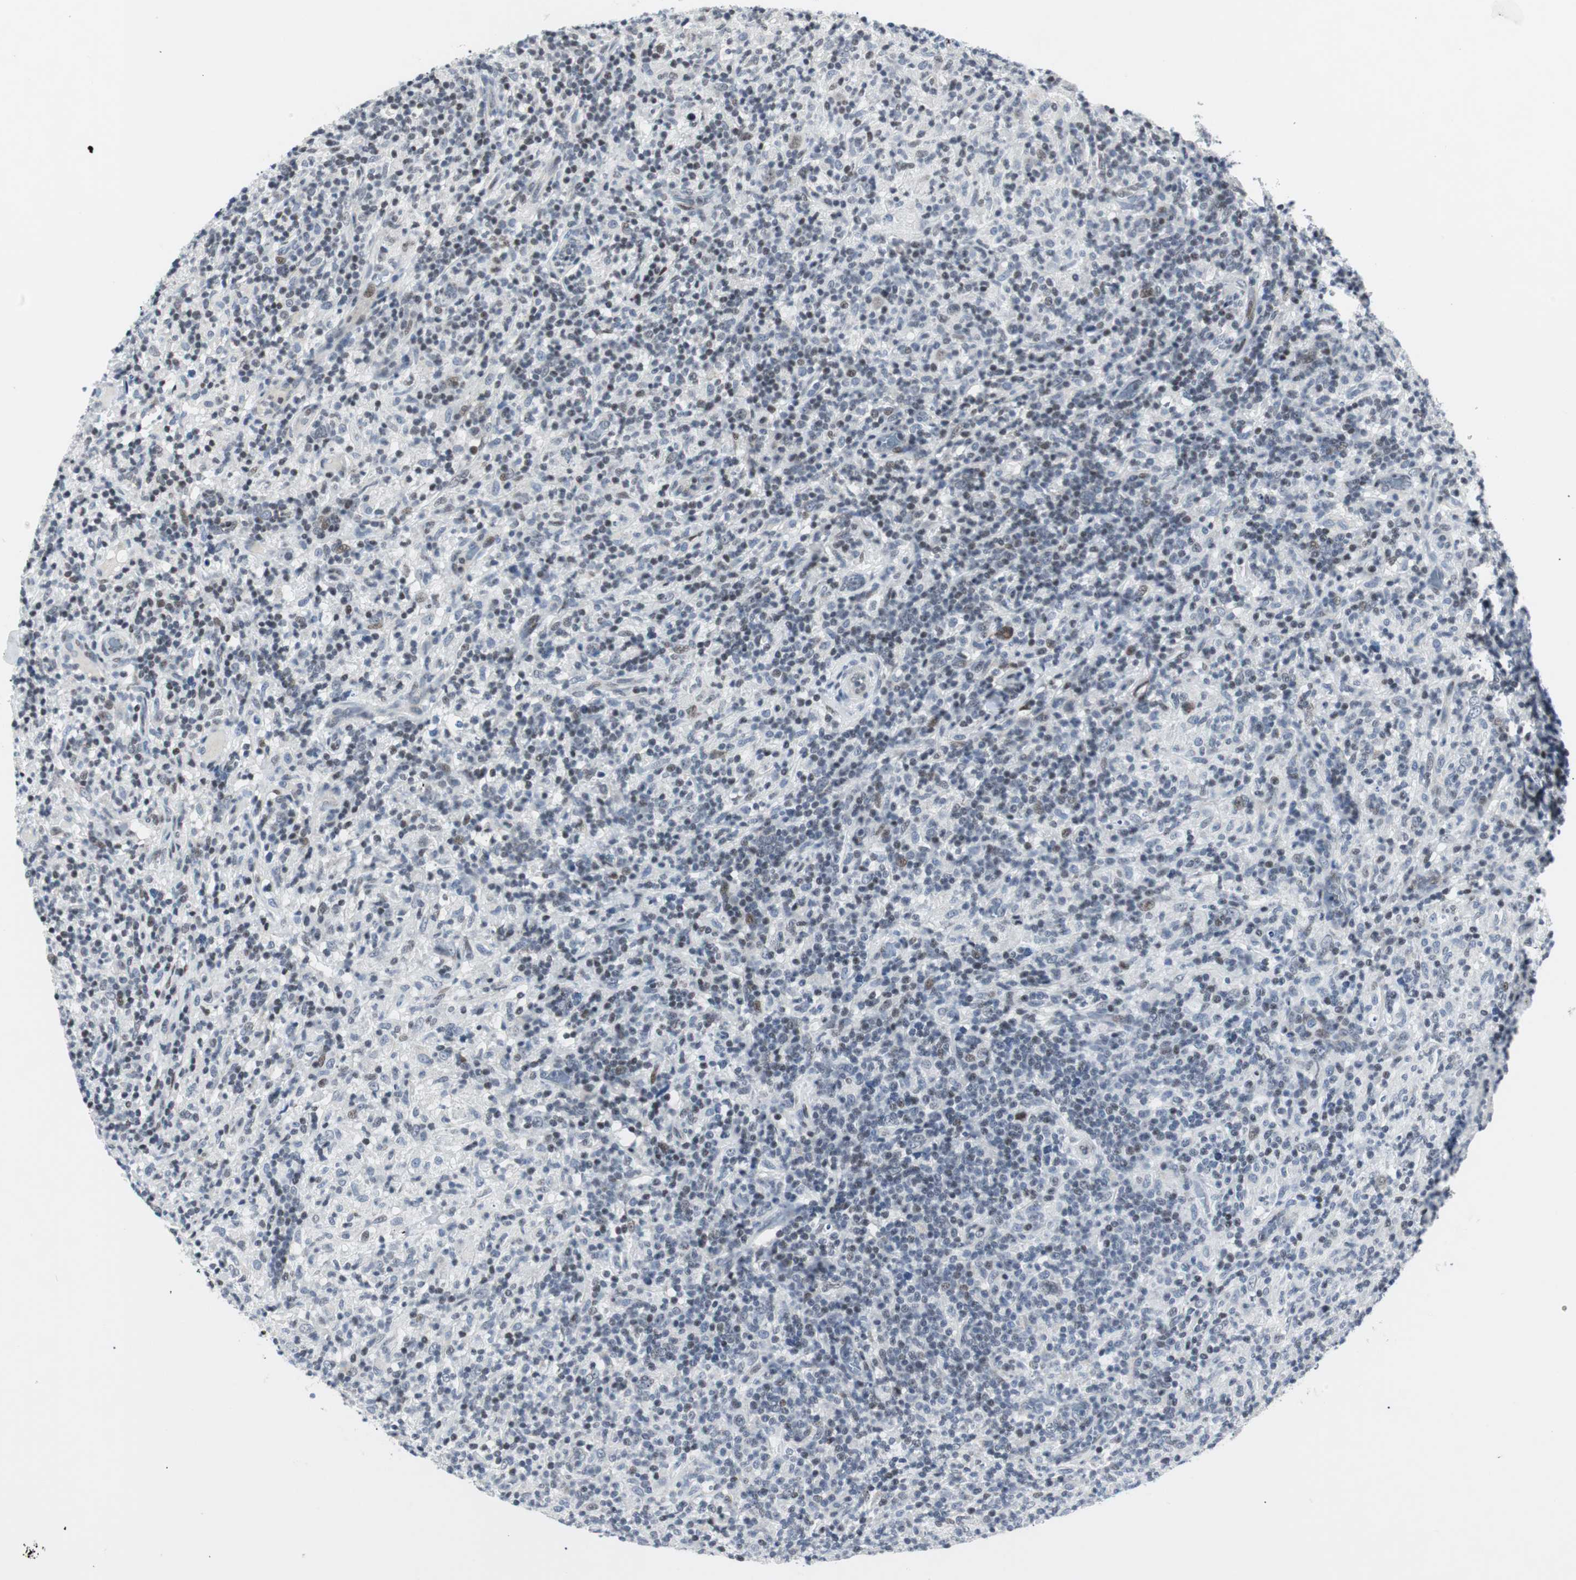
{"staining": {"intensity": "weak", "quantity": "25%-75%", "location": "nuclear"}, "tissue": "lymphoma", "cell_type": "Tumor cells", "image_type": "cancer", "snomed": [{"axis": "morphology", "description": "Hodgkin's disease, NOS"}, {"axis": "topography", "description": "Lymph node"}], "caption": "Hodgkin's disease stained for a protein reveals weak nuclear positivity in tumor cells.", "gene": "MTA1", "patient": {"sex": "male", "age": 70}}